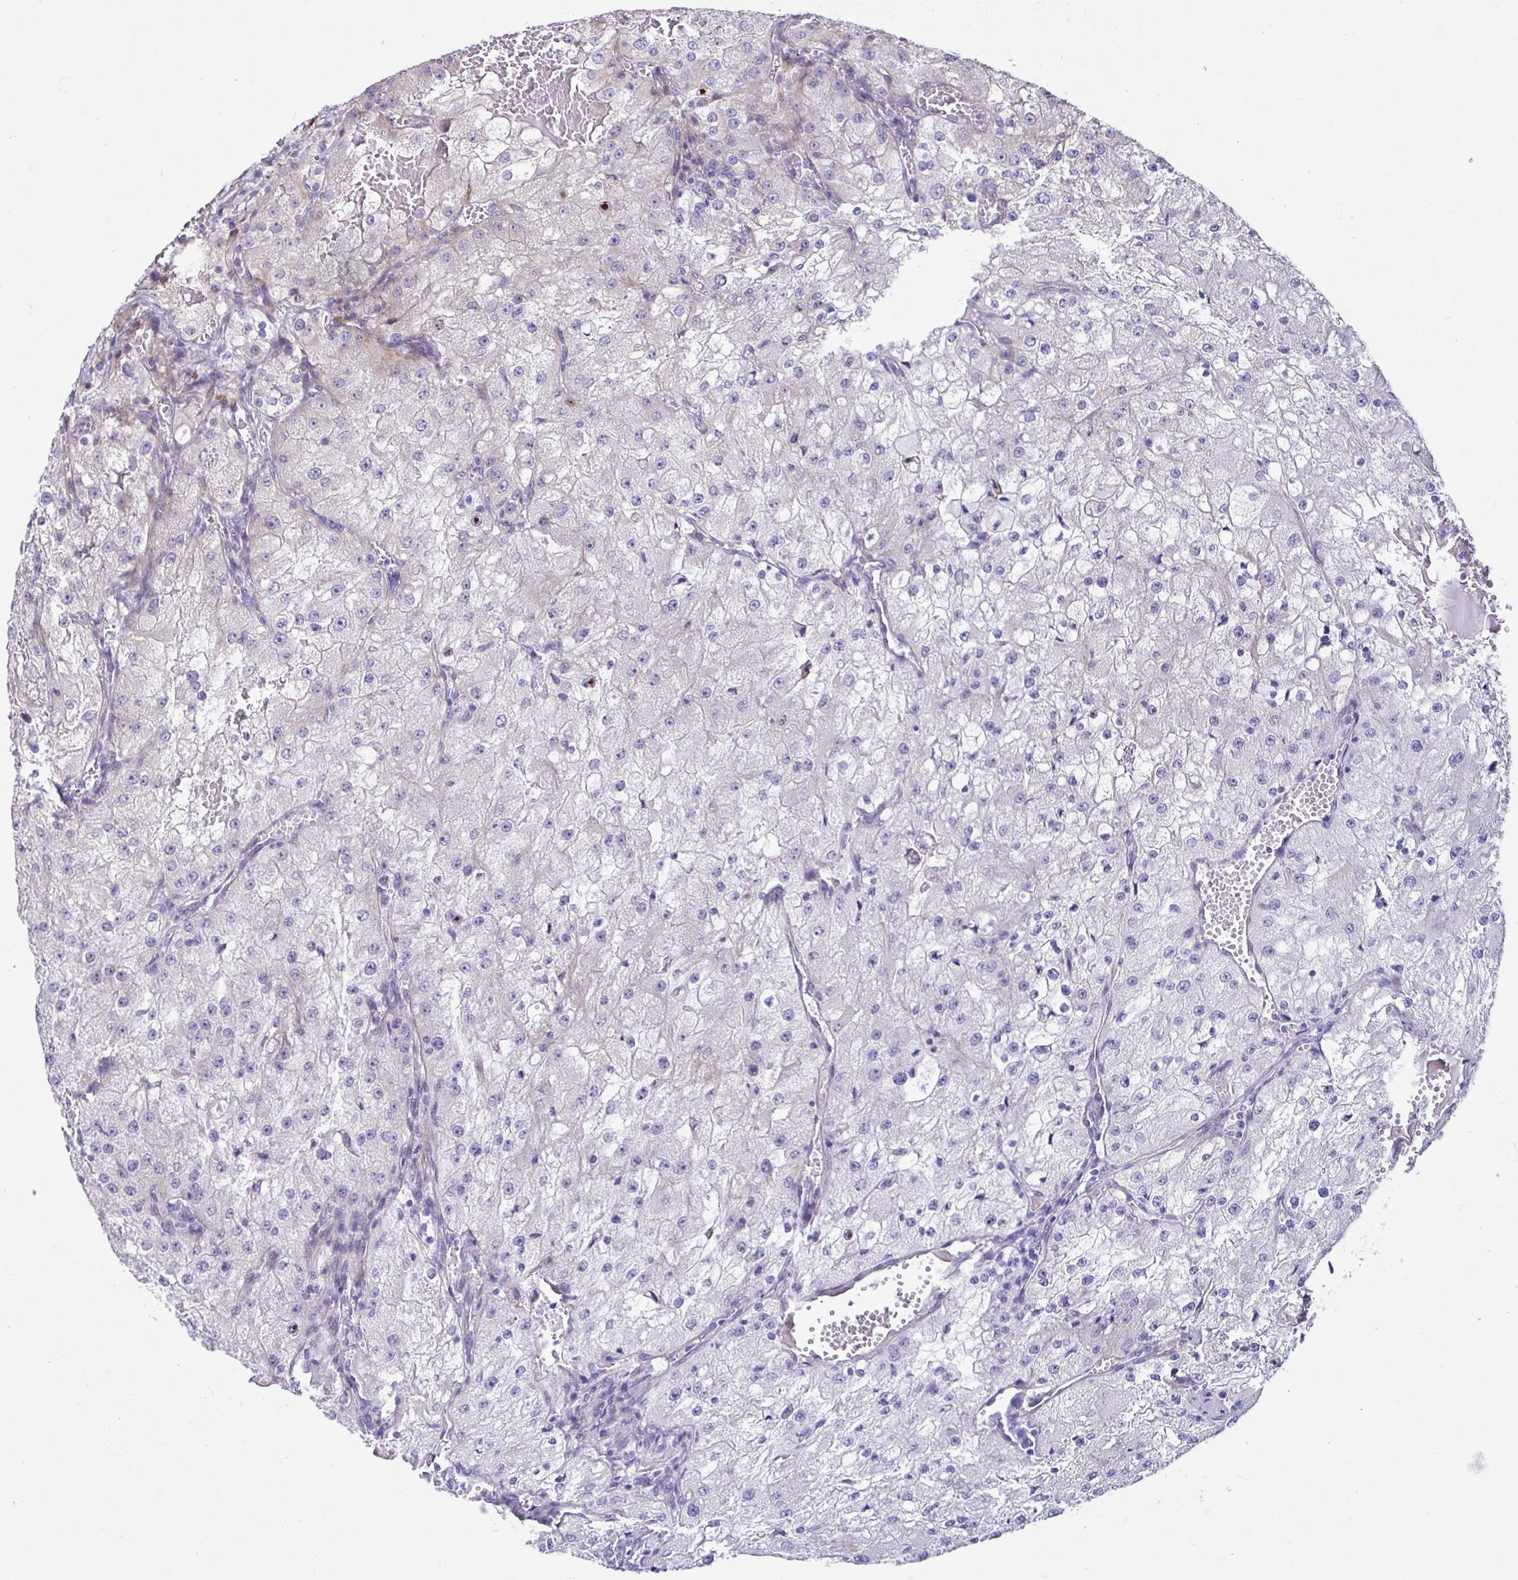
{"staining": {"intensity": "negative", "quantity": "none", "location": "none"}, "tissue": "renal cancer", "cell_type": "Tumor cells", "image_type": "cancer", "snomed": [{"axis": "morphology", "description": "Adenocarcinoma, NOS"}, {"axis": "topography", "description": "Kidney"}], "caption": "This is an immunohistochemistry (IHC) image of human renal cancer. There is no expression in tumor cells.", "gene": "WBP1", "patient": {"sex": "female", "age": 74}}